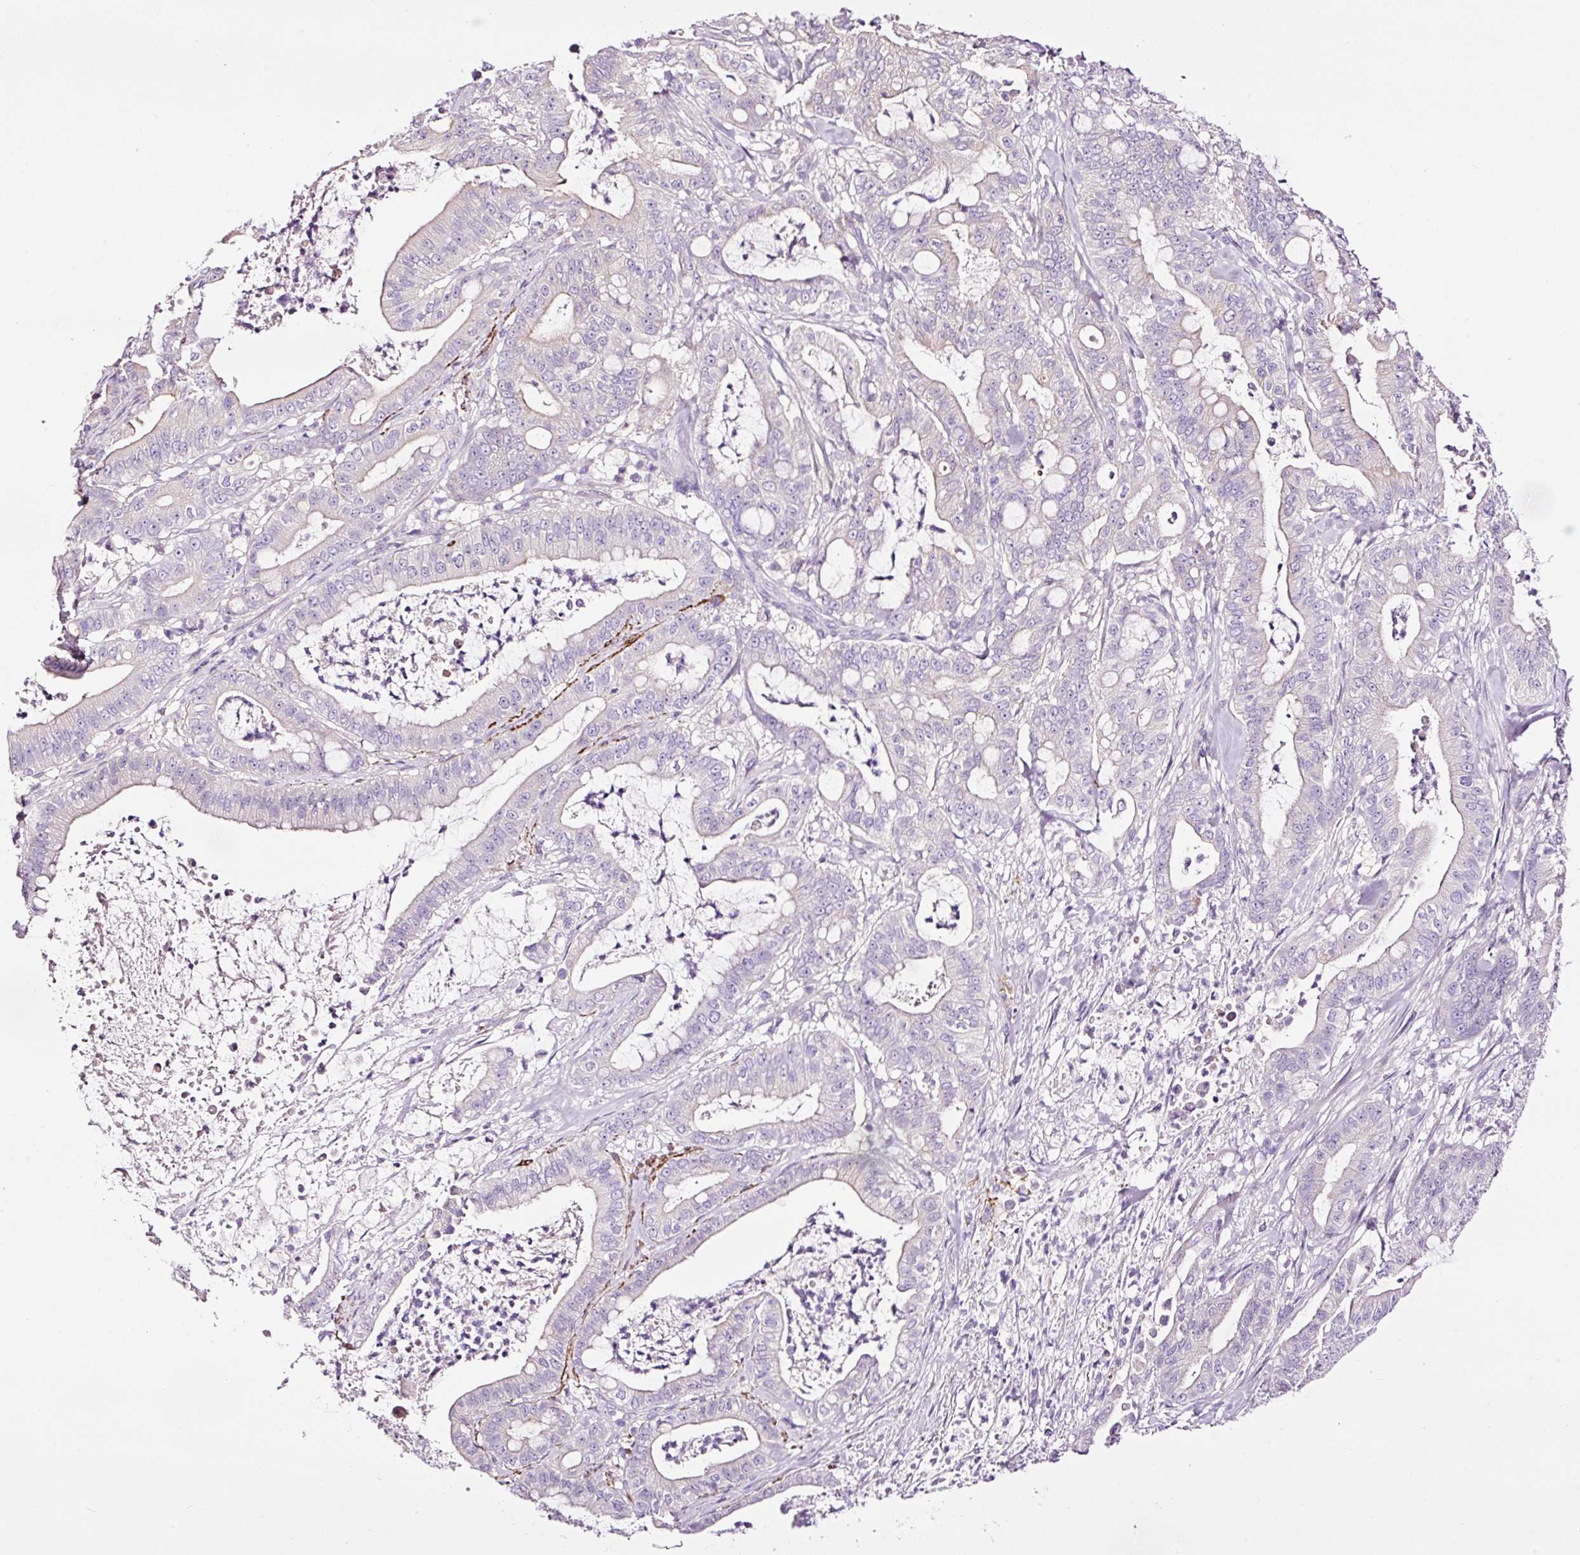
{"staining": {"intensity": "weak", "quantity": "<25%", "location": "cytoplasmic/membranous"}, "tissue": "pancreatic cancer", "cell_type": "Tumor cells", "image_type": "cancer", "snomed": [{"axis": "morphology", "description": "Adenocarcinoma, NOS"}, {"axis": "topography", "description": "Pancreas"}], "caption": "A high-resolution photomicrograph shows immunohistochemistry staining of pancreatic cancer, which reveals no significant positivity in tumor cells.", "gene": "PAM", "patient": {"sex": "male", "age": 71}}